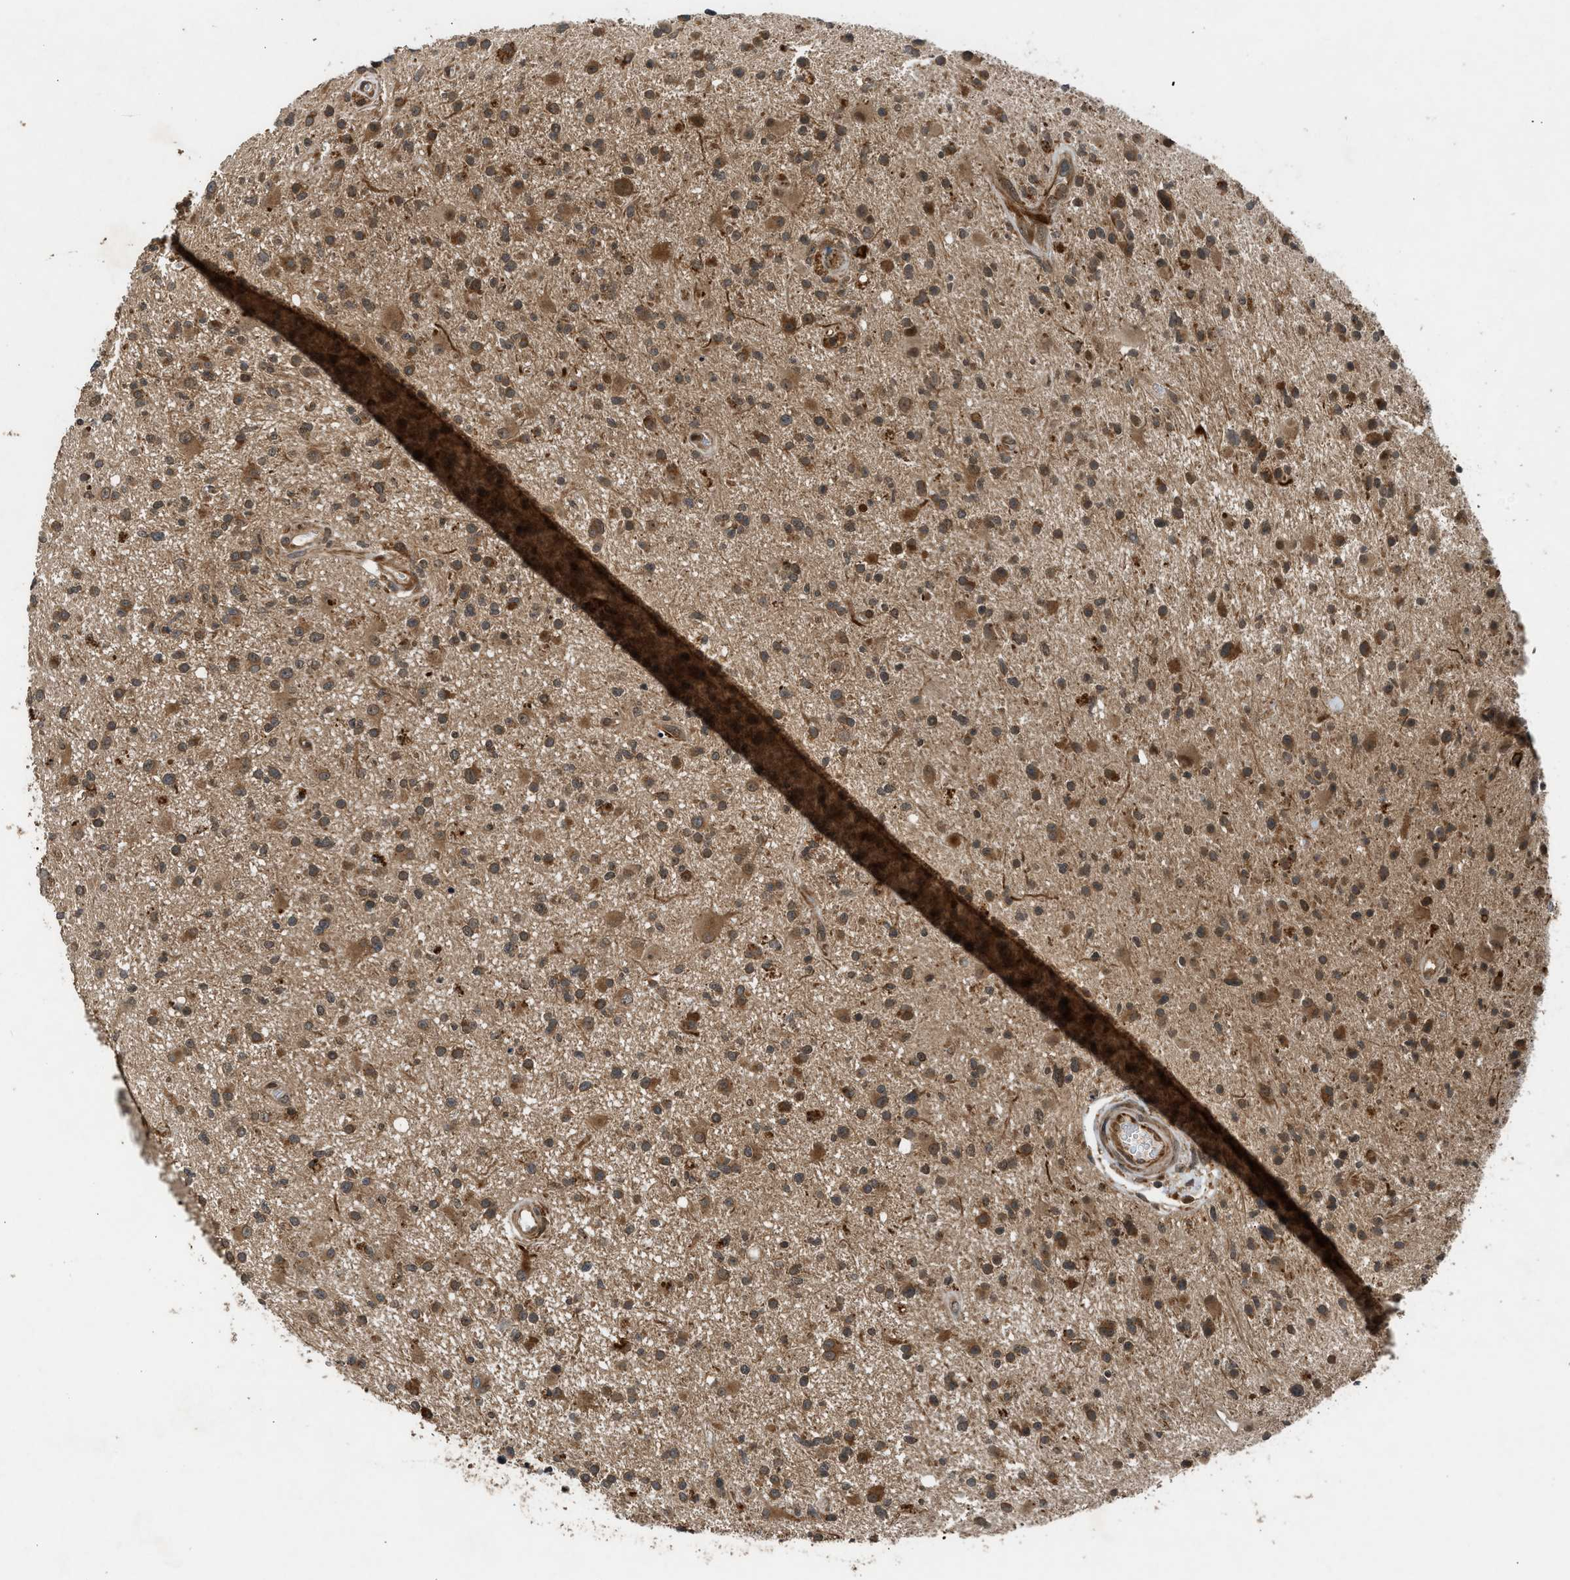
{"staining": {"intensity": "moderate", "quantity": ">75%", "location": "cytoplasmic/membranous"}, "tissue": "glioma", "cell_type": "Tumor cells", "image_type": "cancer", "snomed": [{"axis": "morphology", "description": "Glioma, malignant, High grade"}, {"axis": "topography", "description": "Brain"}], "caption": "IHC micrograph of neoplastic tissue: human high-grade glioma (malignant) stained using IHC reveals medium levels of moderate protein expression localized specifically in the cytoplasmic/membranous of tumor cells, appearing as a cytoplasmic/membranous brown color.", "gene": "TXNL1", "patient": {"sex": "male", "age": 33}}